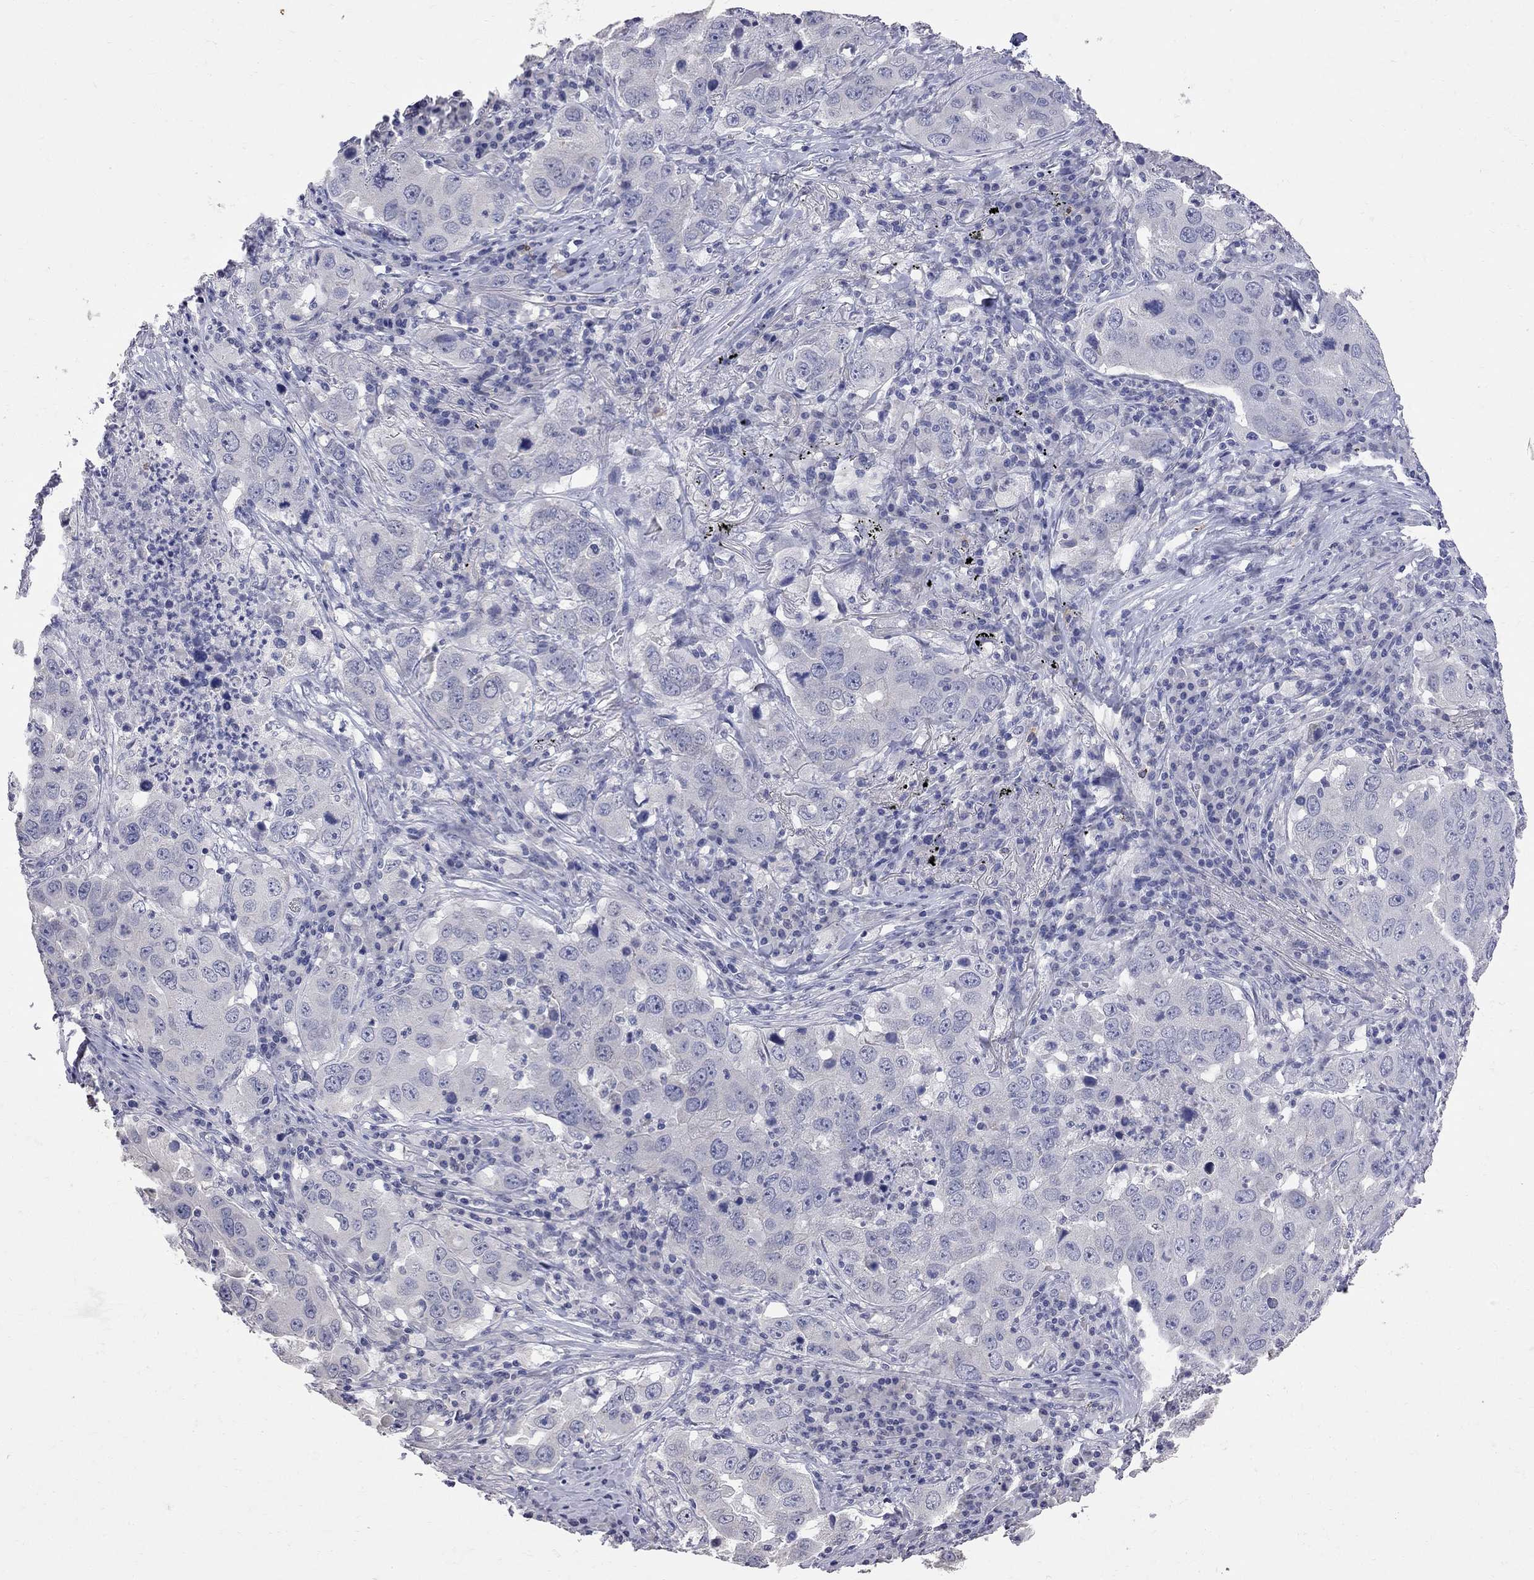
{"staining": {"intensity": "negative", "quantity": "none", "location": "none"}, "tissue": "lung cancer", "cell_type": "Tumor cells", "image_type": "cancer", "snomed": [{"axis": "morphology", "description": "Adenocarcinoma, NOS"}, {"axis": "topography", "description": "Lung"}], "caption": "DAB (3,3'-diaminobenzidine) immunohistochemical staining of human lung adenocarcinoma reveals no significant expression in tumor cells. The staining is performed using DAB (3,3'-diaminobenzidine) brown chromogen with nuclei counter-stained in using hematoxylin.", "gene": "NOS2", "patient": {"sex": "male", "age": 73}}